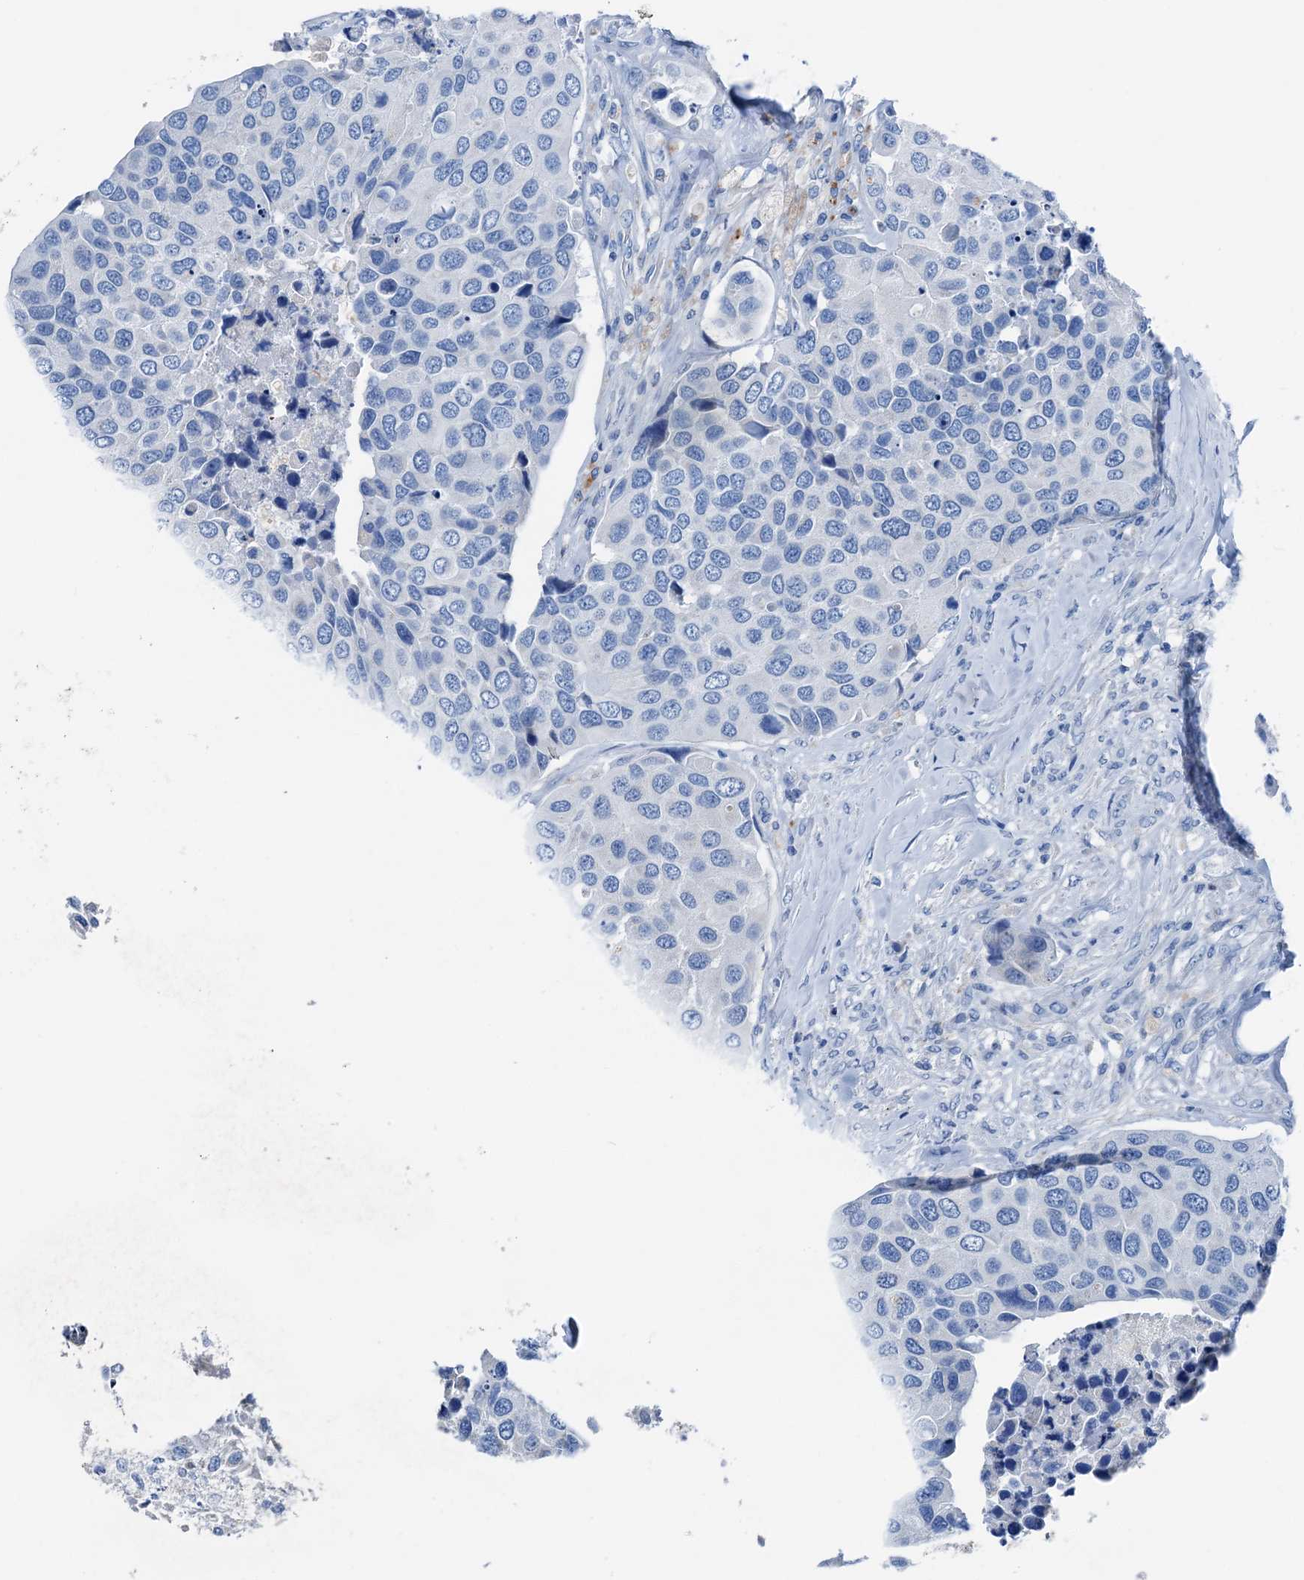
{"staining": {"intensity": "negative", "quantity": "none", "location": "none"}, "tissue": "urothelial cancer", "cell_type": "Tumor cells", "image_type": "cancer", "snomed": [{"axis": "morphology", "description": "Urothelial carcinoma, High grade"}, {"axis": "topography", "description": "Urinary bladder"}], "caption": "This is a micrograph of immunohistochemistry (IHC) staining of urothelial cancer, which shows no positivity in tumor cells.", "gene": "C1QTNF4", "patient": {"sex": "male", "age": 74}}